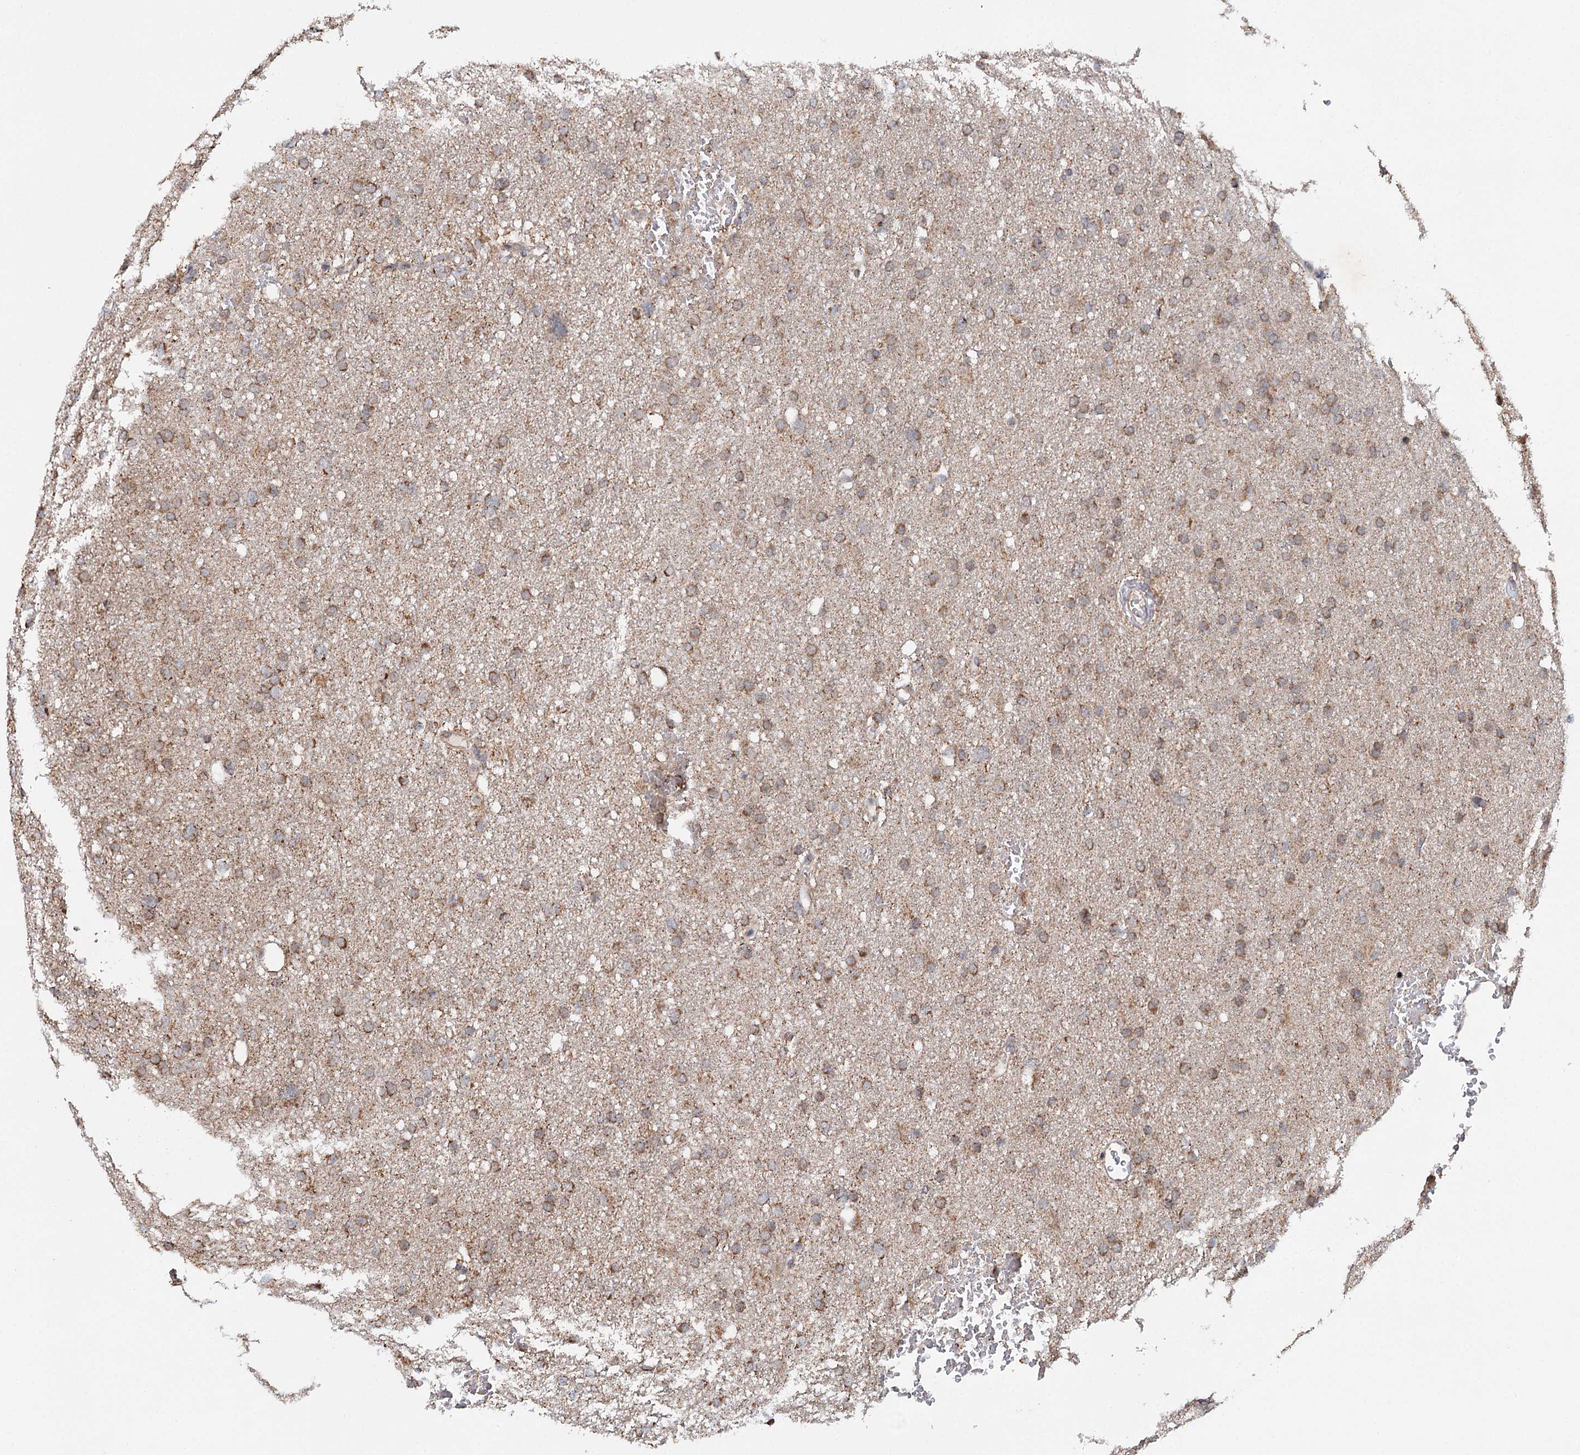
{"staining": {"intensity": "moderate", "quantity": ">75%", "location": "cytoplasmic/membranous"}, "tissue": "glioma", "cell_type": "Tumor cells", "image_type": "cancer", "snomed": [{"axis": "morphology", "description": "Glioma, malignant, High grade"}, {"axis": "topography", "description": "Cerebral cortex"}], "caption": "Tumor cells exhibit medium levels of moderate cytoplasmic/membranous staining in about >75% of cells in human malignant glioma (high-grade).", "gene": "PIK3CB", "patient": {"sex": "female", "age": 36}}